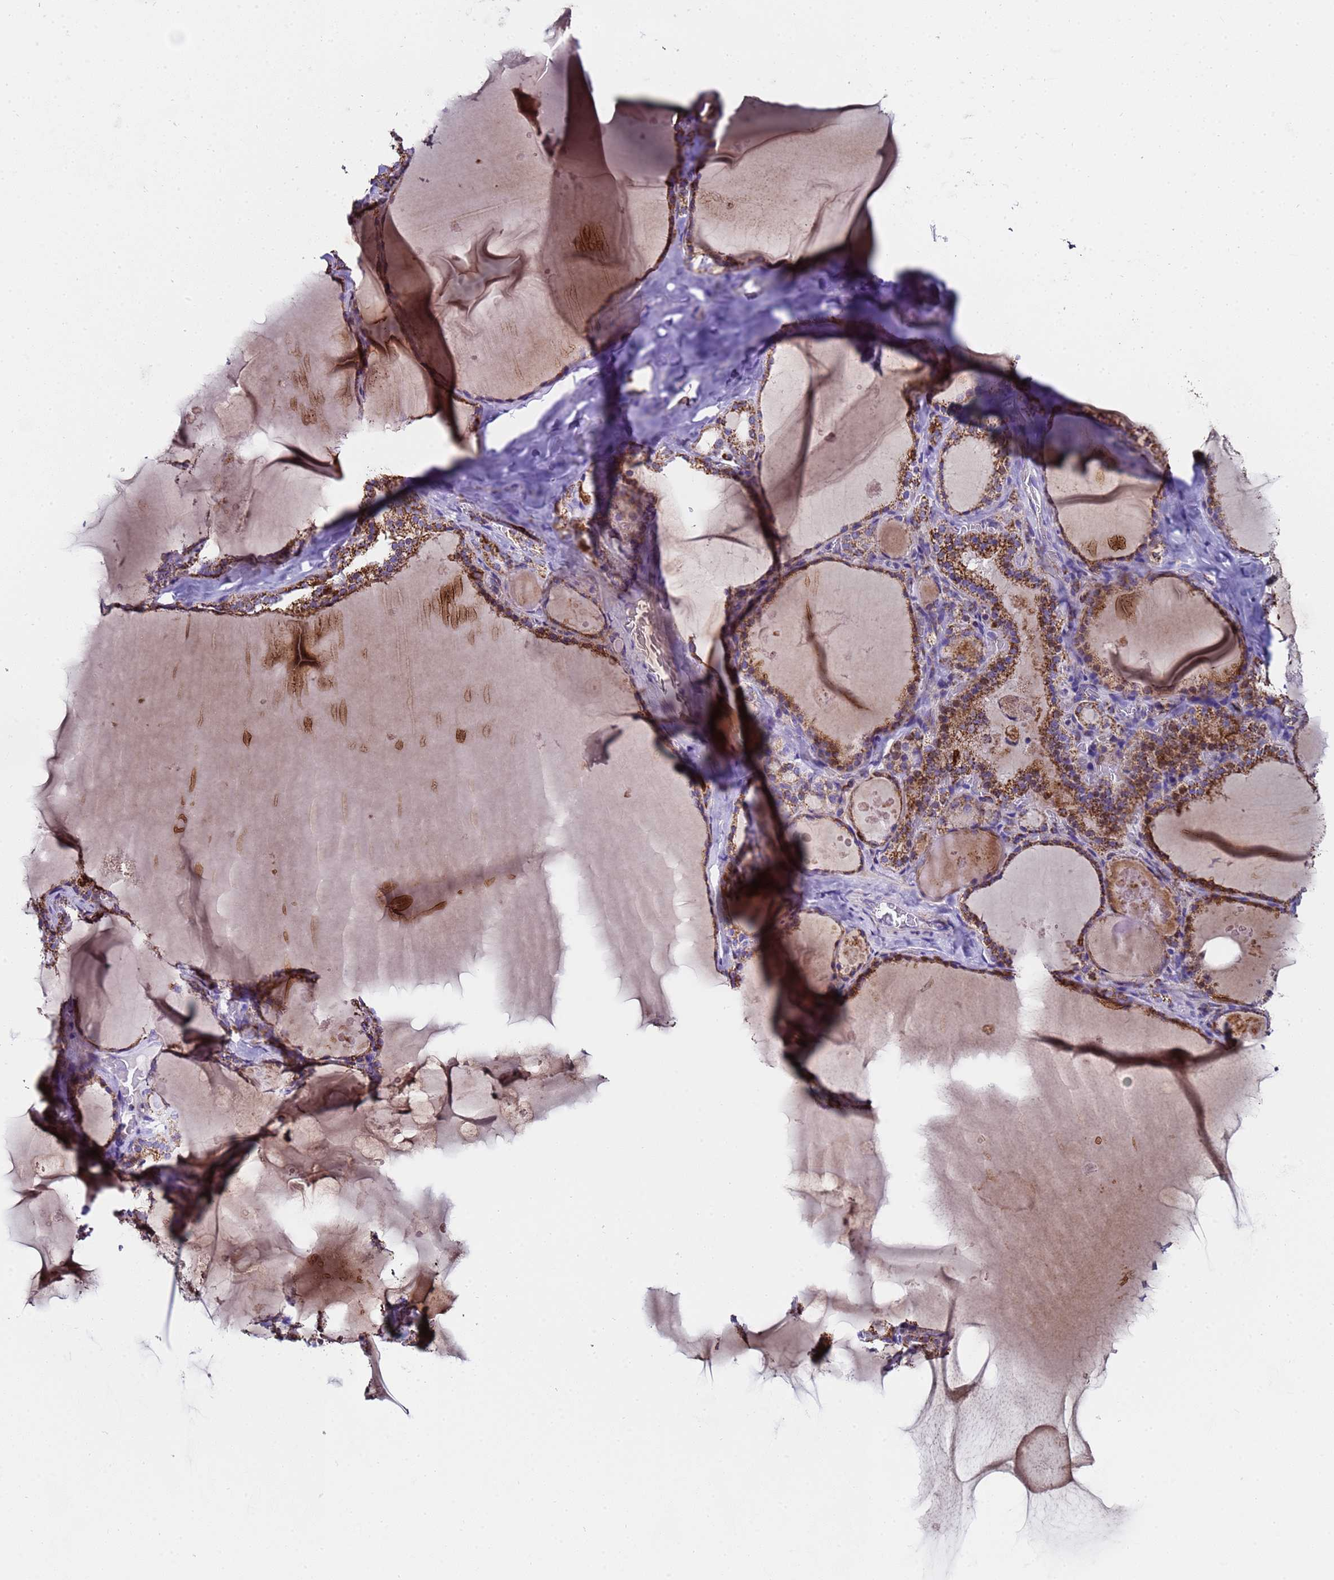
{"staining": {"intensity": "strong", "quantity": ">75%", "location": "cytoplasmic/membranous"}, "tissue": "thyroid gland", "cell_type": "Glandular cells", "image_type": "normal", "snomed": [{"axis": "morphology", "description": "Normal tissue, NOS"}, {"axis": "topography", "description": "Thyroid gland"}], "caption": "IHC (DAB (3,3'-diaminobenzidine)) staining of benign human thyroid gland shows strong cytoplasmic/membranous protein expression in approximately >75% of glandular cells.", "gene": "MRPS12", "patient": {"sex": "male", "age": 56}}